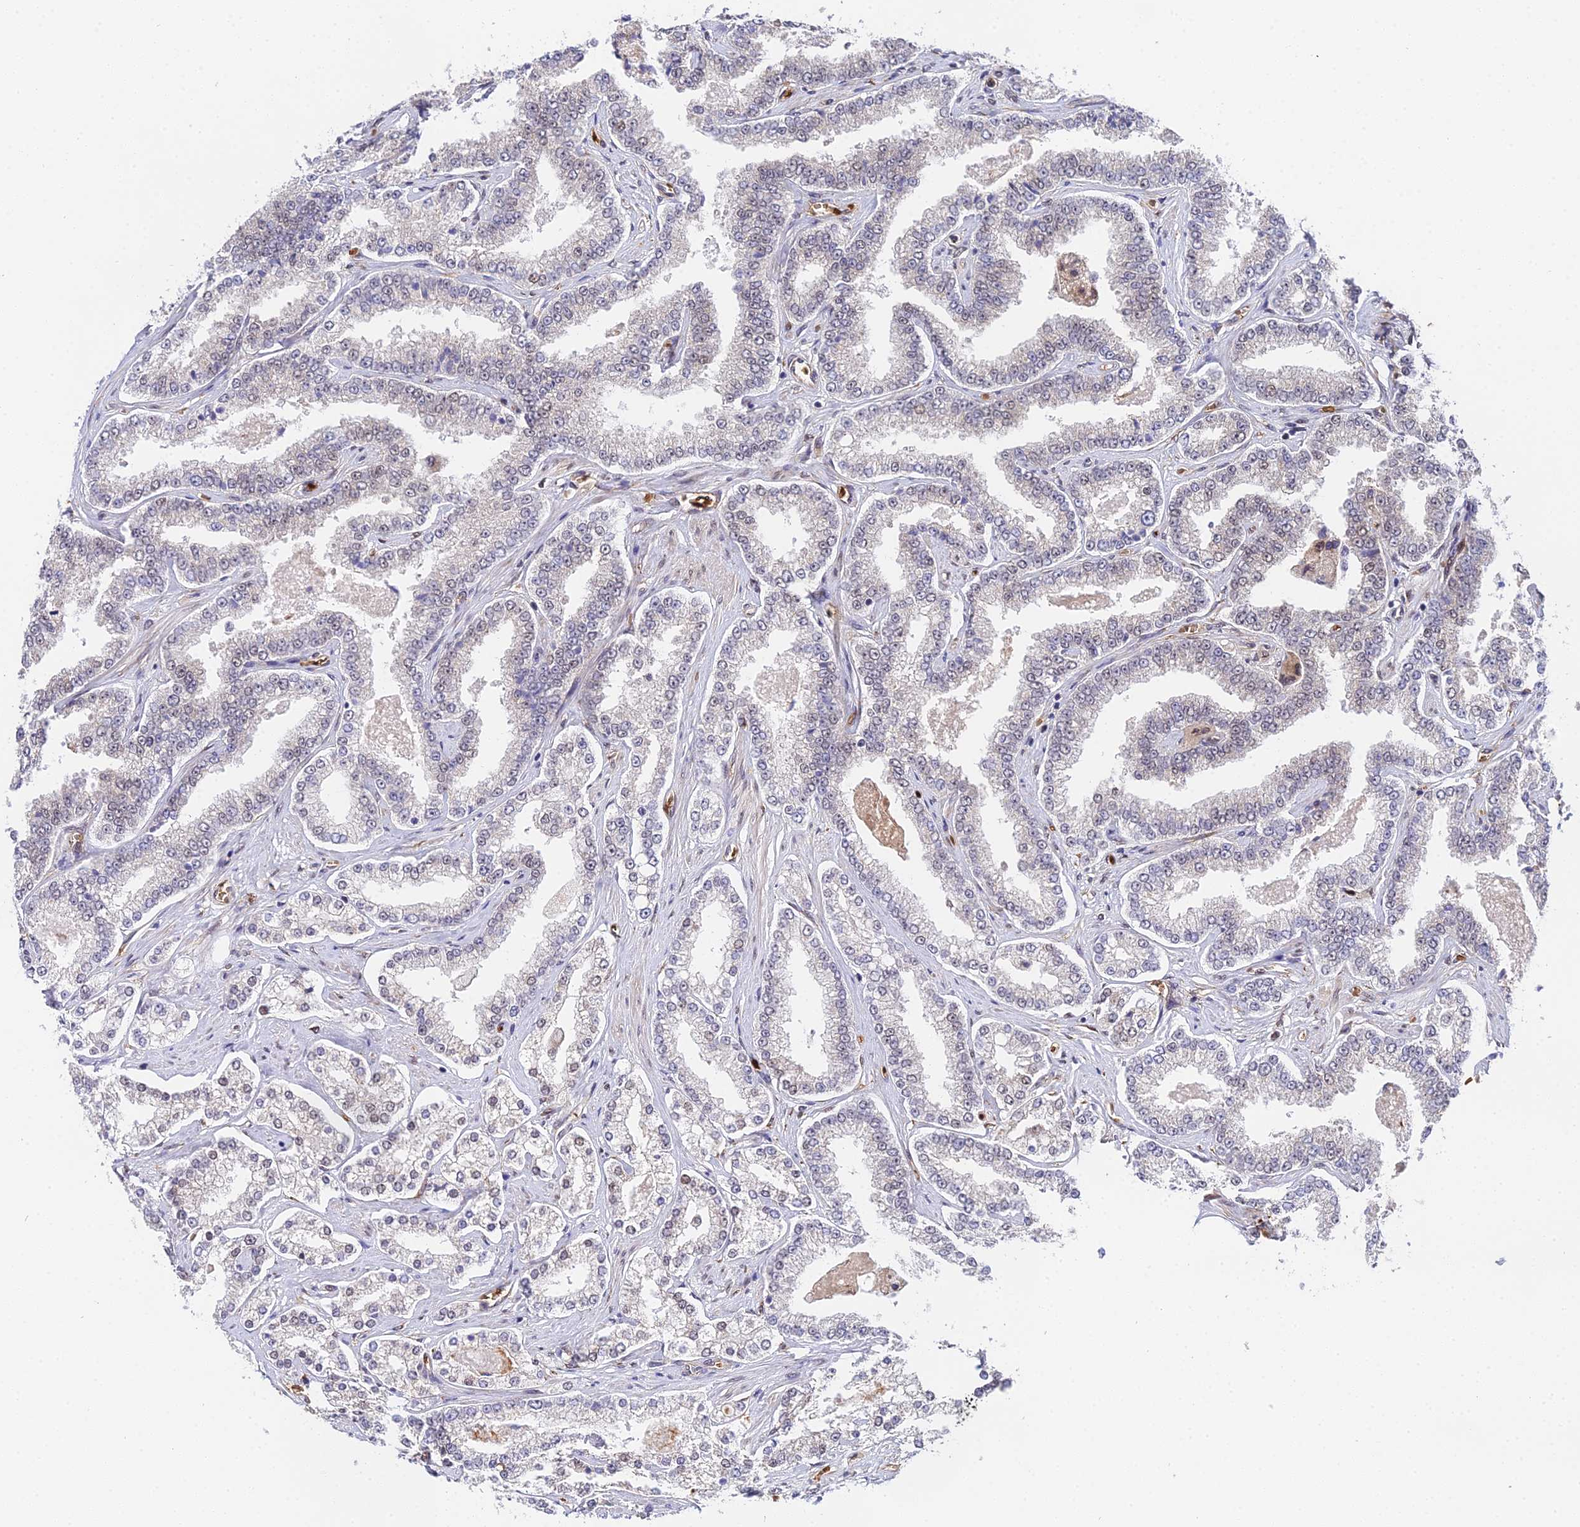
{"staining": {"intensity": "moderate", "quantity": "25%-75%", "location": "nuclear"}, "tissue": "prostate cancer", "cell_type": "Tumor cells", "image_type": "cancer", "snomed": [{"axis": "morphology", "description": "Normal tissue, NOS"}, {"axis": "morphology", "description": "Adenocarcinoma, High grade"}, {"axis": "topography", "description": "Prostate"}], "caption": "Brown immunohistochemical staining in human prostate cancer (high-grade adenocarcinoma) shows moderate nuclear expression in about 25%-75% of tumor cells.", "gene": "BCL9", "patient": {"sex": "male", "age": 83}}